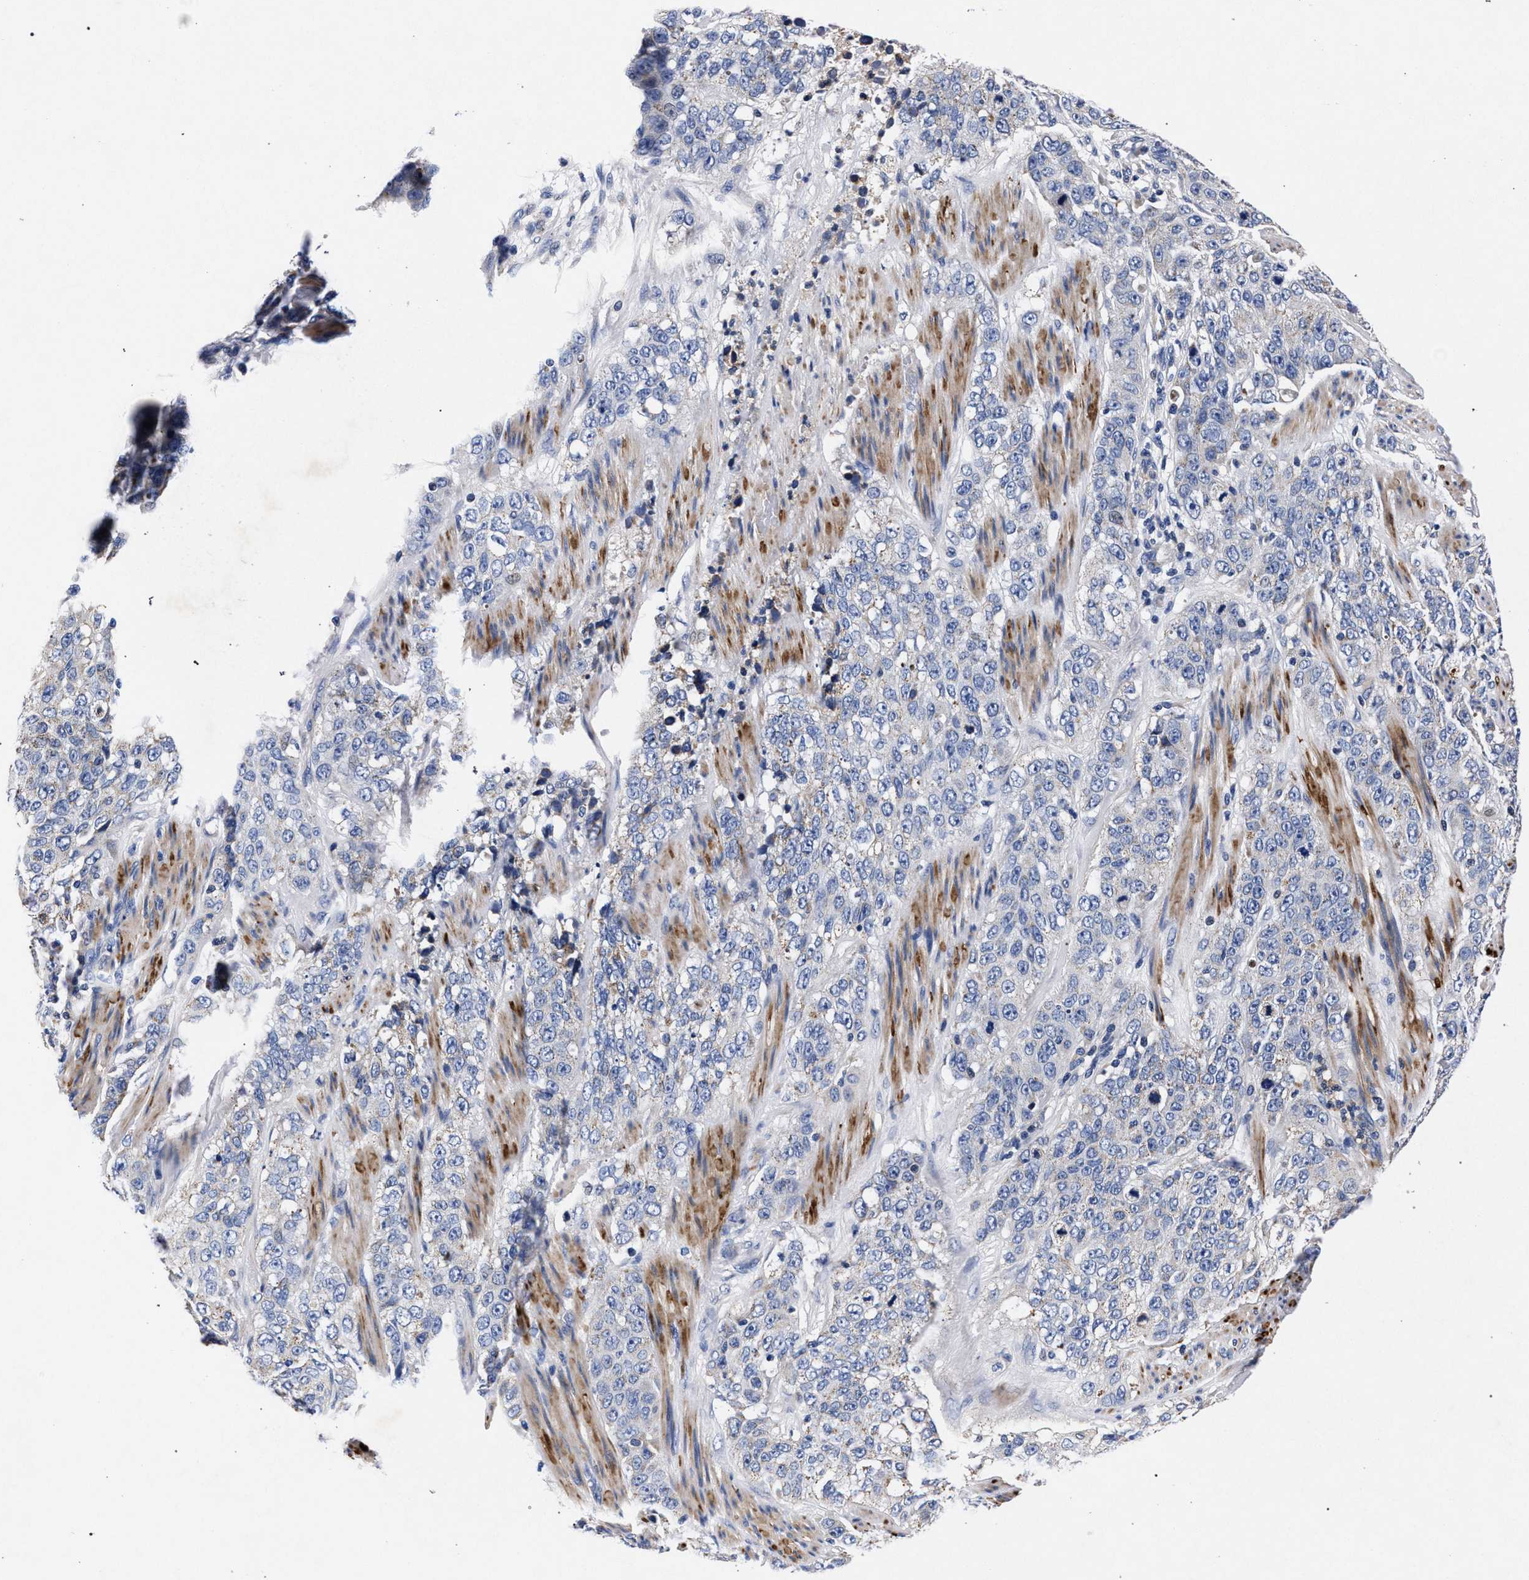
{"staining": {"intensity": "negative", "quantity": "none", "location": "none"}, "tissue": "stomach cancer", "cell_type": "Tumor cells", "image_type": "cancer", "snomed": [{"axis": "morphology", "description": "Adenocarcinoma, NOS"}, {"axis": "topography", "description": "Stomach"}], "caption": "There is no significant expression in tumor cells of stomach adenocarcinoma.", "gene": "HSD17B14", "patient": {"sex": "male", "age": 48}}